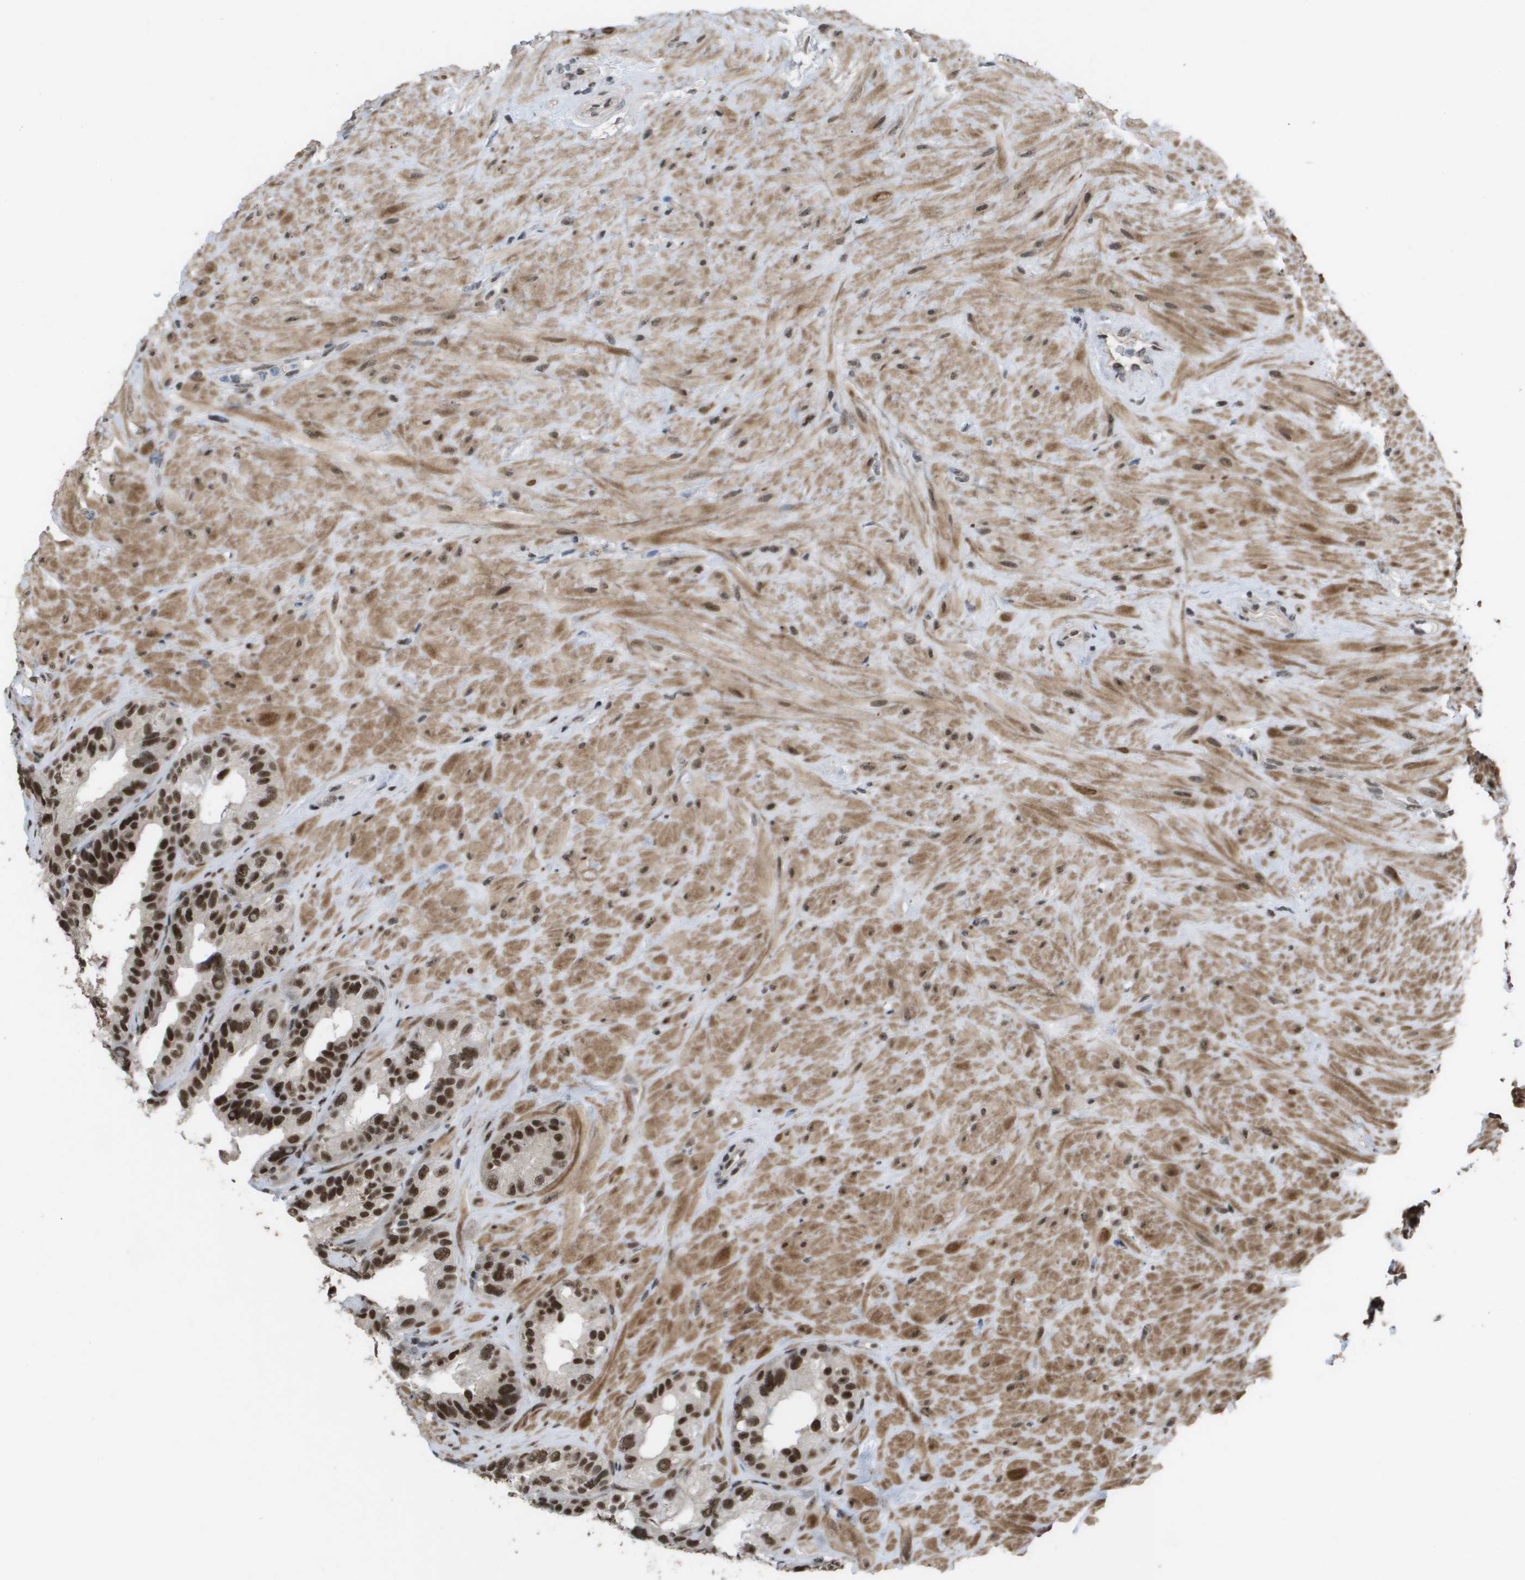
{"staining": {"intensity": "strong", "quantity": ">75%", "location": "nuclear"}, "tissue": "seminal vesicle", "cell_type": "Glandular cells", "image_type": "normal", "snomed": [{"axis": "morphology", "description": "Normal tissue, NOS"}, {"axis": "topography", "description": "Seminal veicle"}], "caption": "Unremarkable seminal vesicle demonstrates strong nuclear staining in about >75% of glandular cells, visualized by immunohistochemistry.", "gene": "CDT1", "patient": {"sex": "male", "age": 68}}